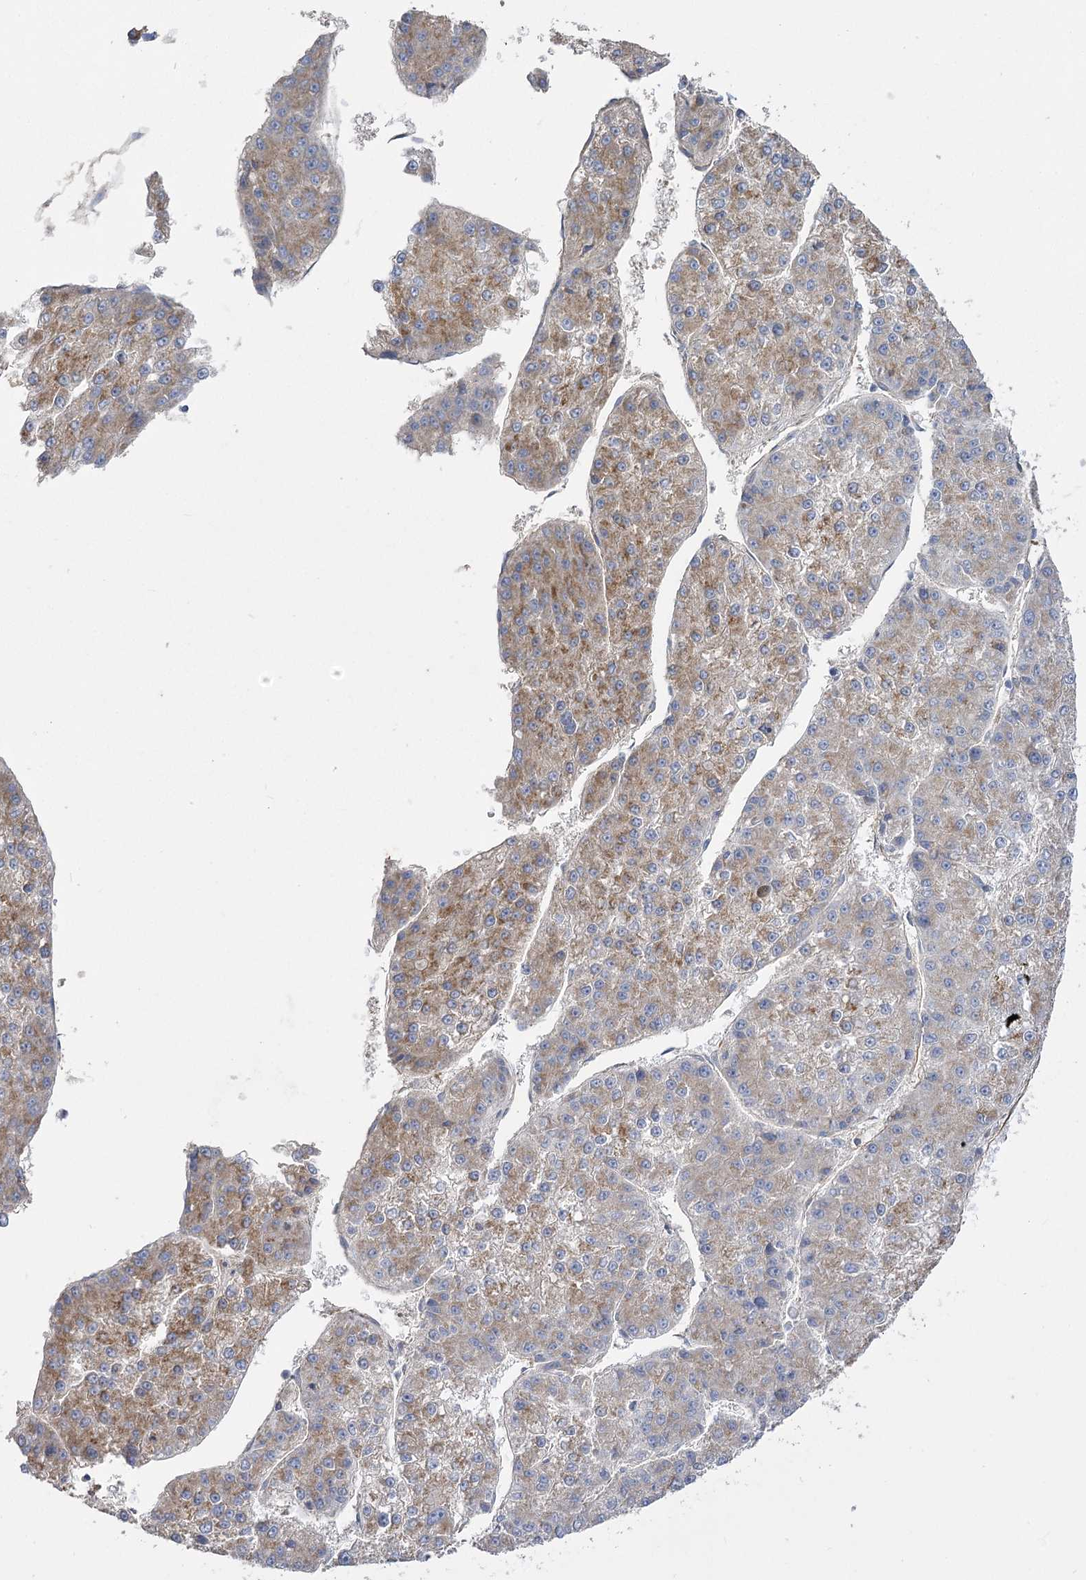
{"staining": {"intensity": "weak", "quantity": "25%-75%", "location": "cytoplasmic/membranous"}, "tissue": "liver cancer", "cell_type": "Tumor cells", "image_type": "cancer", "snomed": [{"axis": "morphology", "description": "Carcinoma, Hepatocellular, NOS"}, {"axis": "topography", "description": "Liver"}], "caption": "Liver cancer (hepatocellular carcinoma) was stained to show a protein in brown. There is low levels of weak cytoplasmic/membranous expression in approximately 25%-75% of tumor cells.", "gene": "RMDN2", "patient": {"sex": "female", "age": 73}}